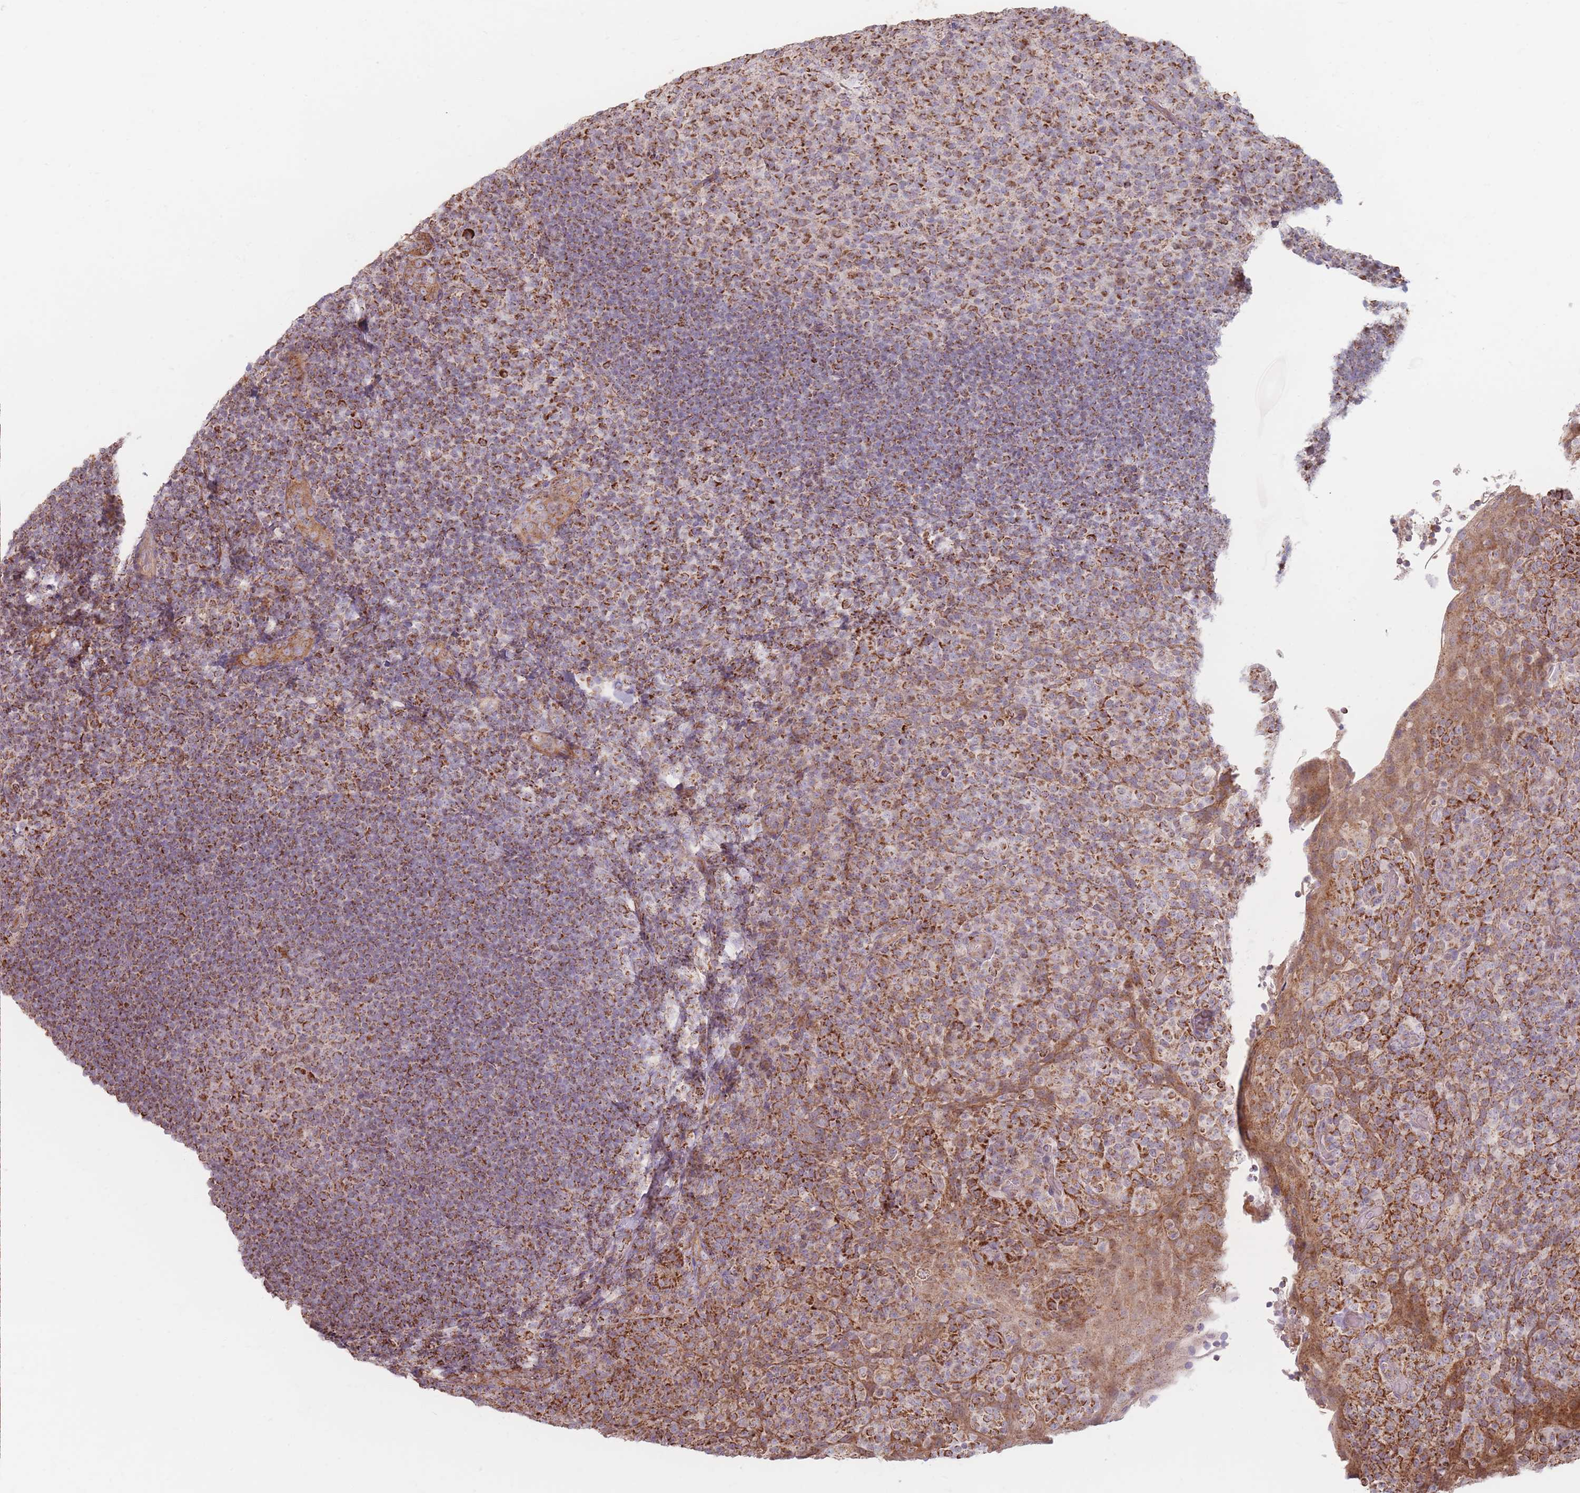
{"staining": {"intensity": "strong", "quantity": "25%-75%", "location": "cytoplasmic/membranous"}, "tissue": "tonsil", "cell_type": "Germinal center cells", "image_type": "normal", "snomed": [{"axis": "morphology", "description": "Normal tissue, NOS"}, {"axis": "topography", "description": "Tonsil"}], "caption": "Strong cytoplasmic/membranous protein positivity is identified in approximately 25%-75% of germinal center cells in tonsil. (Brightfield microscopy of DAB IHC at high magnification).", "gene": "ESRP2", "patient": {"sex": "female", "age": 10}}